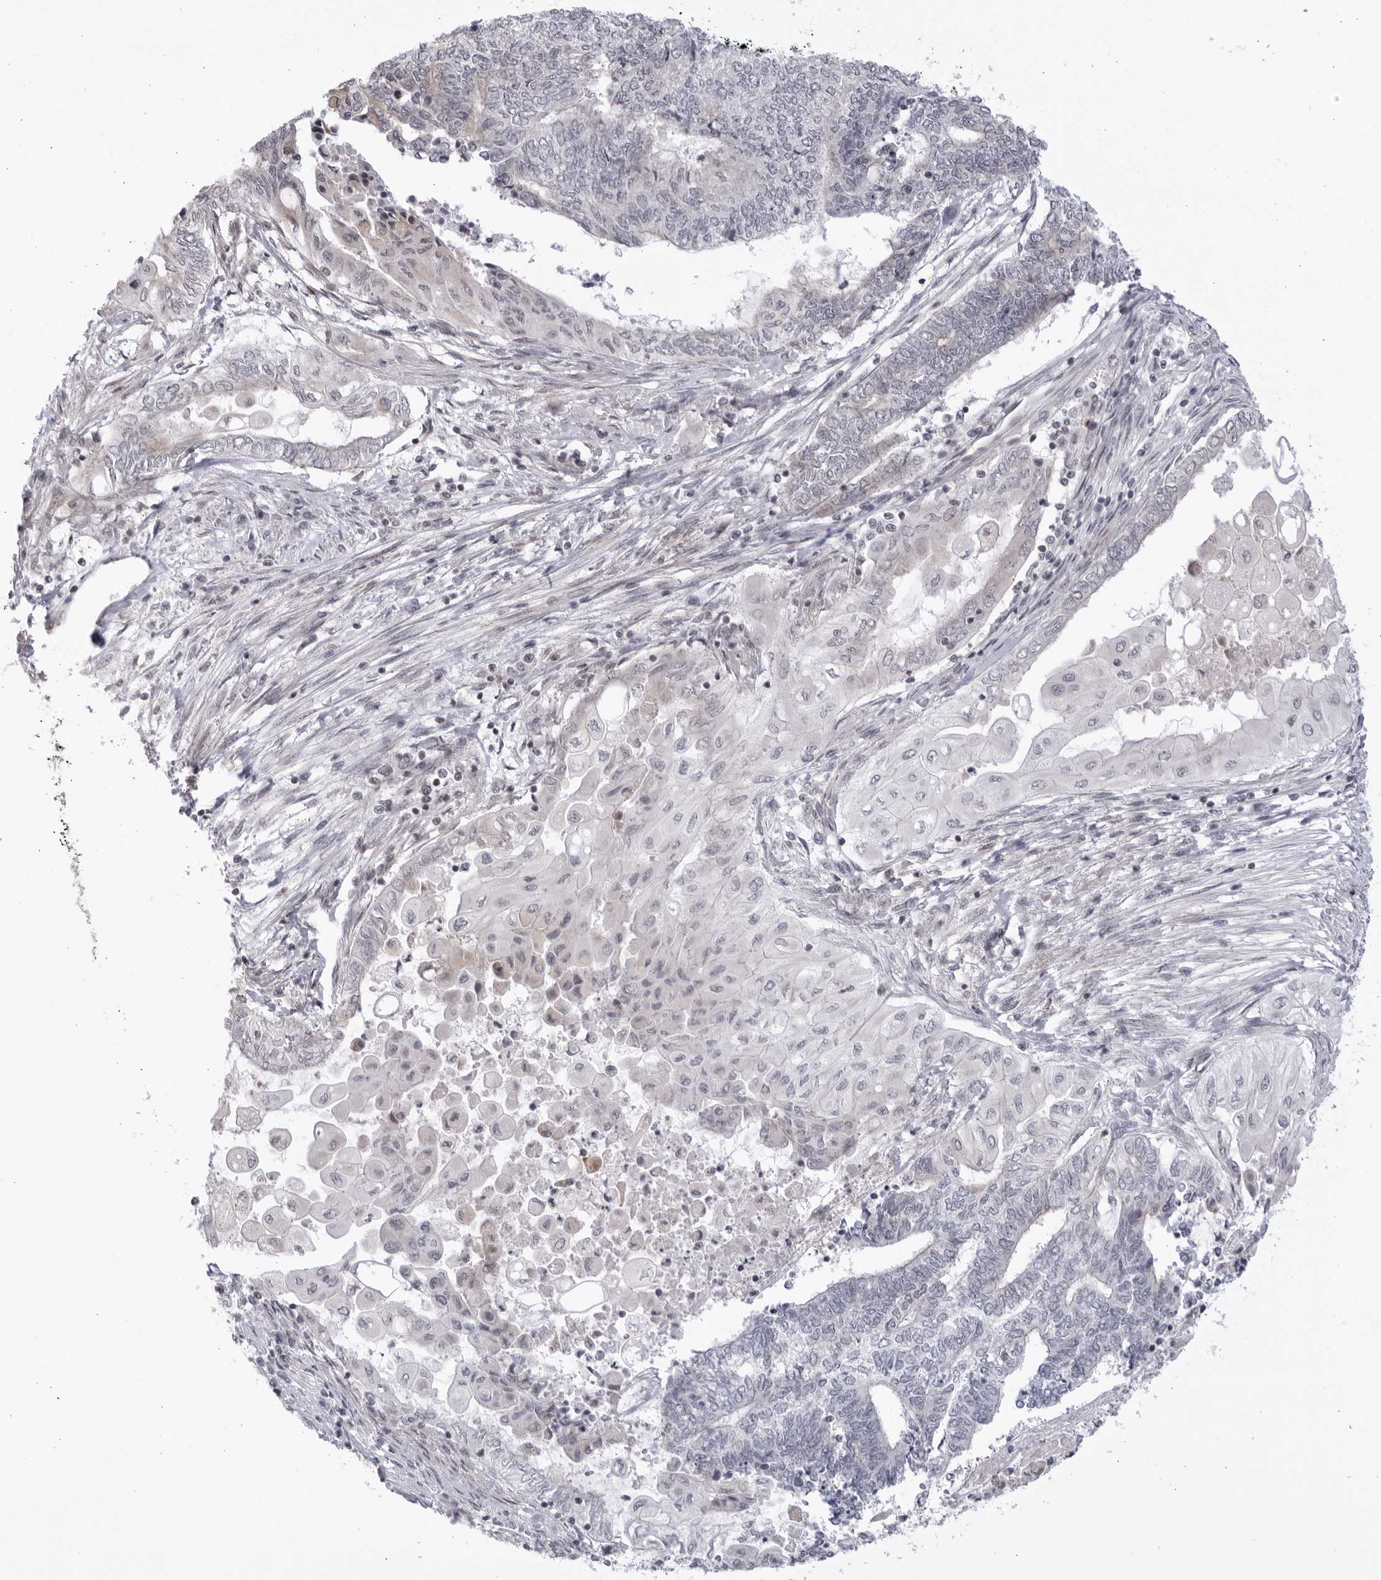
{"staining": {"intensity": "weak", "quantity": "<25%", "location": "cytoplasmic/membranous"}, "tissue": "endometrial cancer", "cell_type": "Tumor cells", "image_type": "cancer", "snomed": [{"axis": "morphology", "description": "Adenocarcinoma, NOS"}, {"axis": "topography", "description": "Uterus"}, {"axis": "topography", "description": "Endometrium"}], "caption": "The immunohistochemistry (IHC) histopathology image has no significant positivity in tumor cells of endometrial cancer (adenocarcinoma) tissue.", "gene": "CNBD1", "patient": {"sex": "female", "age": 70}}